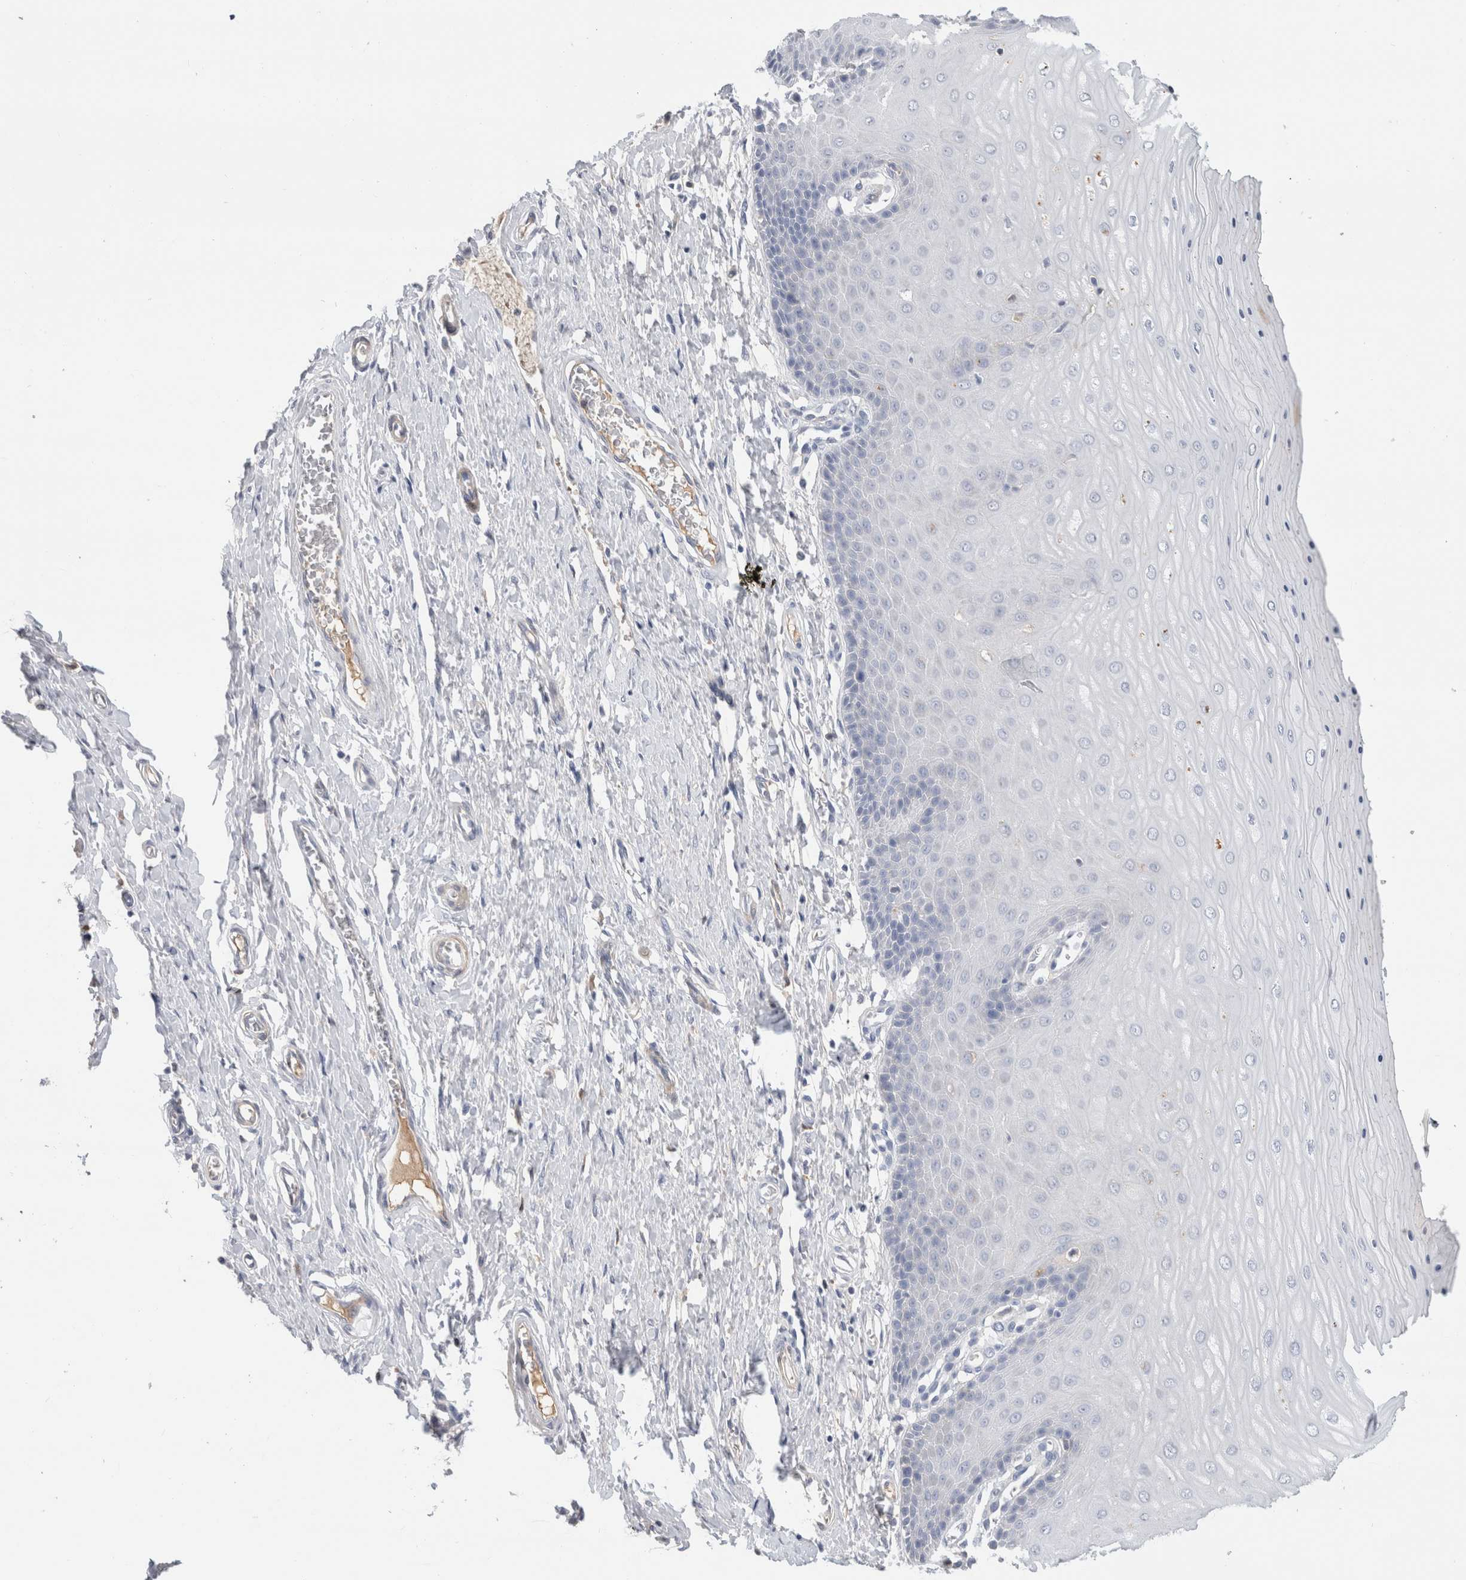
{"staining": {"intensity": "negative", "quantity": "none", "location": "none"}, "tissue": "cervix", "cell_type": "Glandular cells", "image_type": "normal", "snomed": [{"axis": "morphology", "description": "Normal tissue, NOS"}, {"axis": "topography", "description": "Cervix"}], "caption": "An image of human cervix is negative for staining in glandular cells. (Stains: DAB (3,3'-diaminobenzidine) immunohistochemistry (IHC) with hematoxylin counter stain, Microscopy: brightfield microscopy at high magnification).", "gene": "SCGB1A1", "patient": {"sex": "female", "age": 55}}